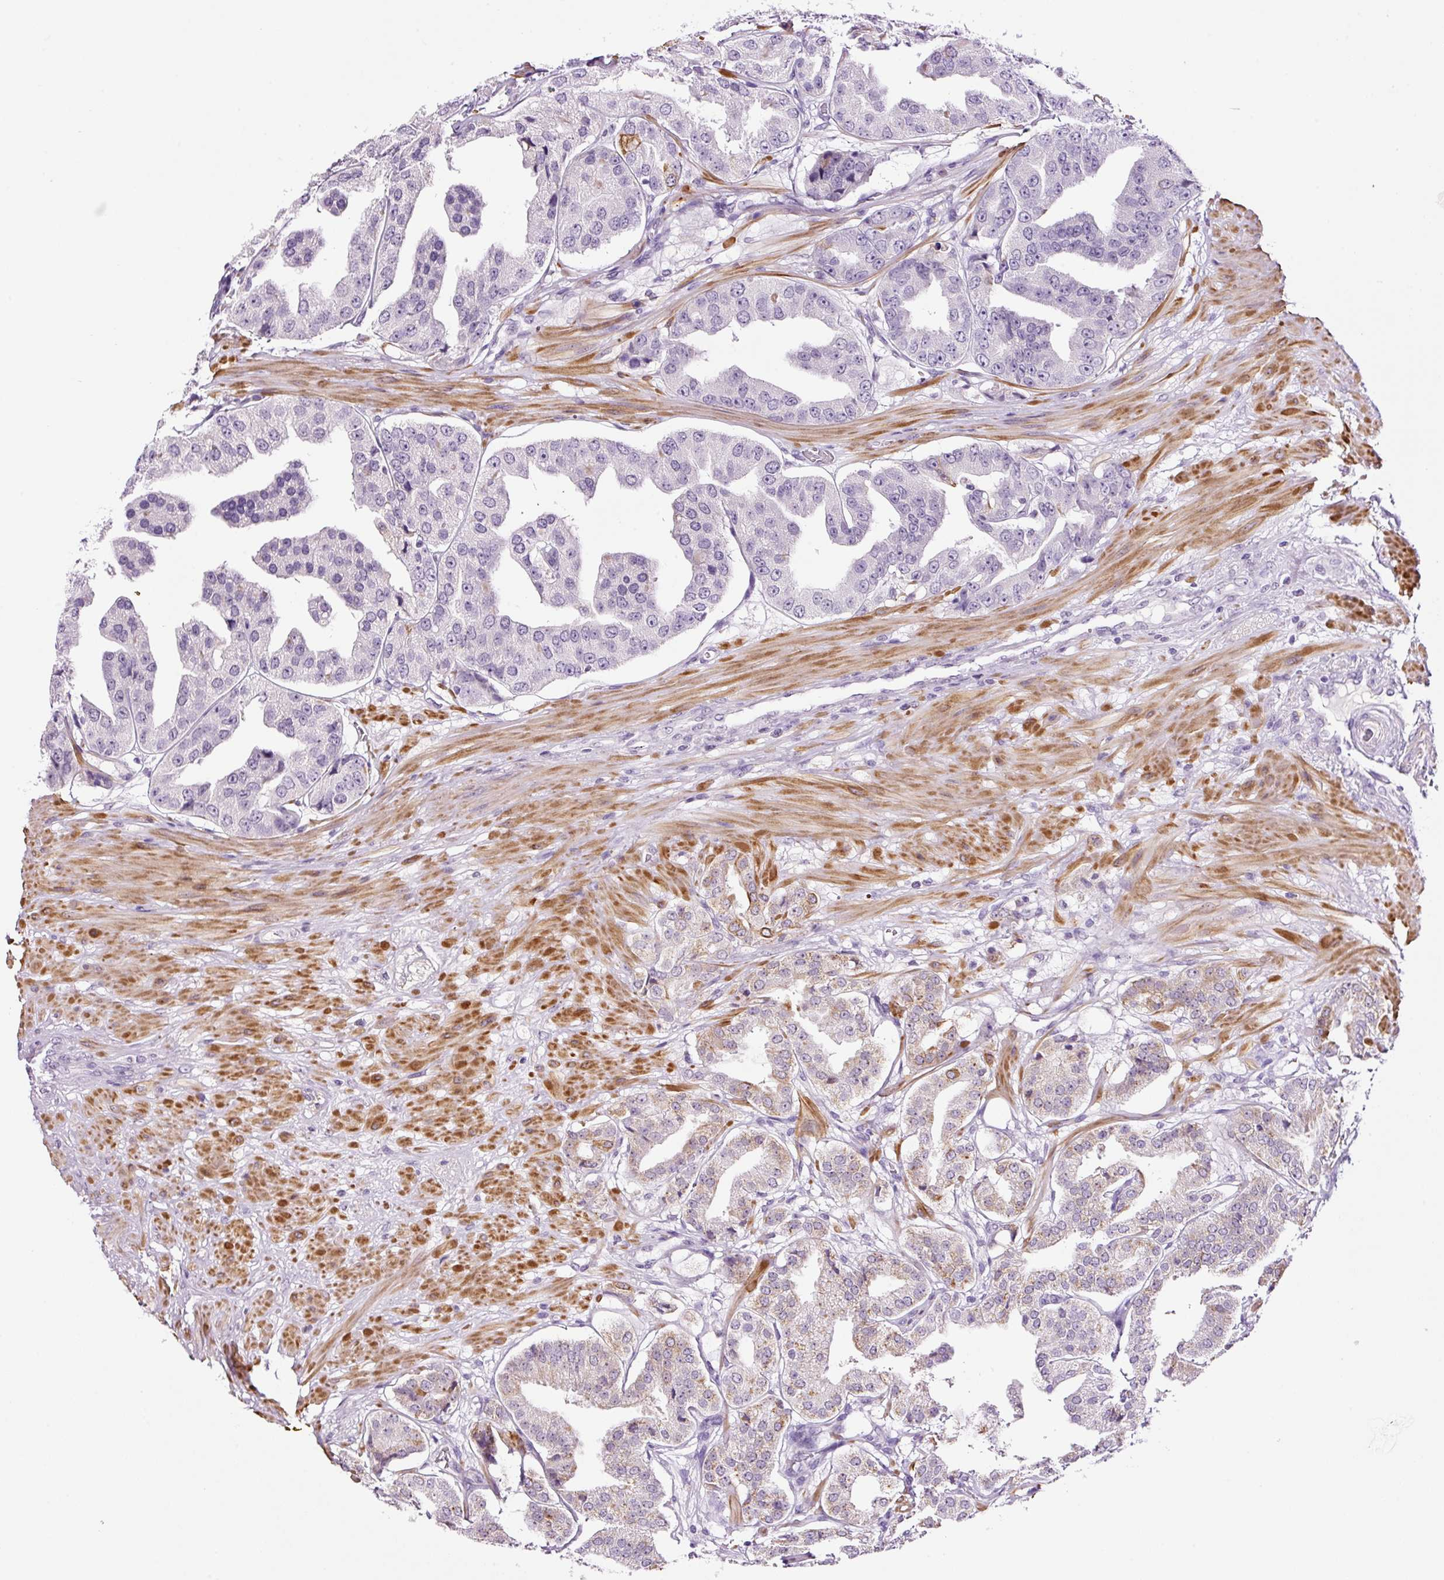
{"staining": {"intensity": "weak", "quantity": "<25%", "location": "cytoplasmic/membranous"}, "tissue": "prostate cancer", "cell_type": "Tumor cells", "image_type": "cancer", "snomed": [{"axis": "morphology", "description": "Adenocarcinoma, High grade"}, {"axis": "topography", "description": "Prostate"}], "caption": "Tumor cells are negative for protein expression in human prostate adenocarcinoma (high-grade). (DAB immunohistochemistry (IHC) visualized using brightfield microscopy, high magnification).", "gene": "RTF2", "patient": {"sex": "male", "age": 63}}